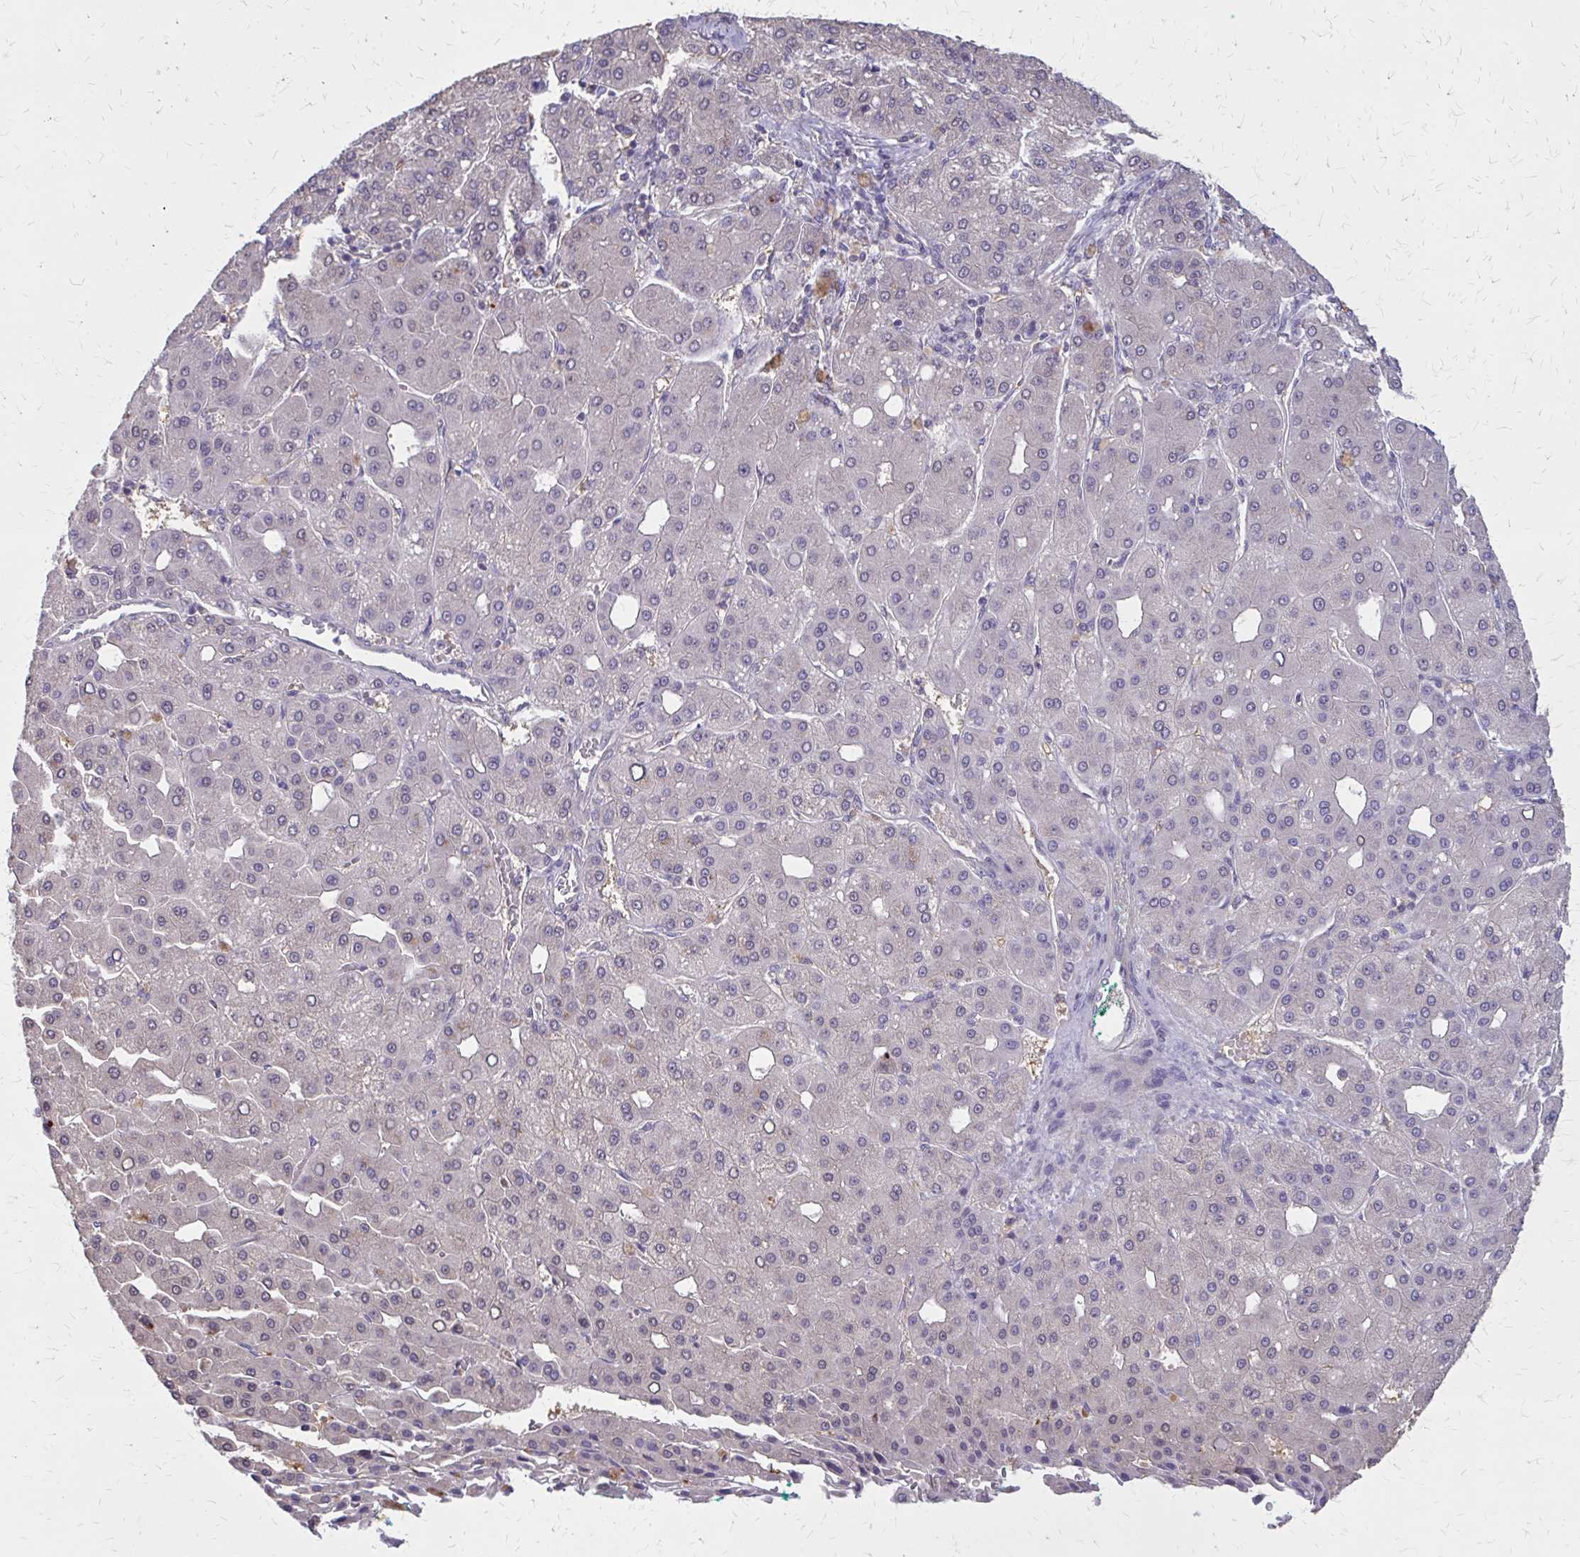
{"staining": {"intensity": "negative", "quantity": "none", "location": "none"}, "tissue": "liver cancer", "cell_type": "Tumor cells", "image_type": "cancer", "snomed": [{"axis": "morphology", "description": "Carcinoma, Hepatocellular, NOS"}, {"axis": "topography", "description": "Liver"}], "caption": "Immunohistochemistry (IHC) of liver hepatocellular carcinoma demonstrates no staining in tumor cells.", "gene": "IFI44L", "patient": {"sex": "male", "age": 65}}